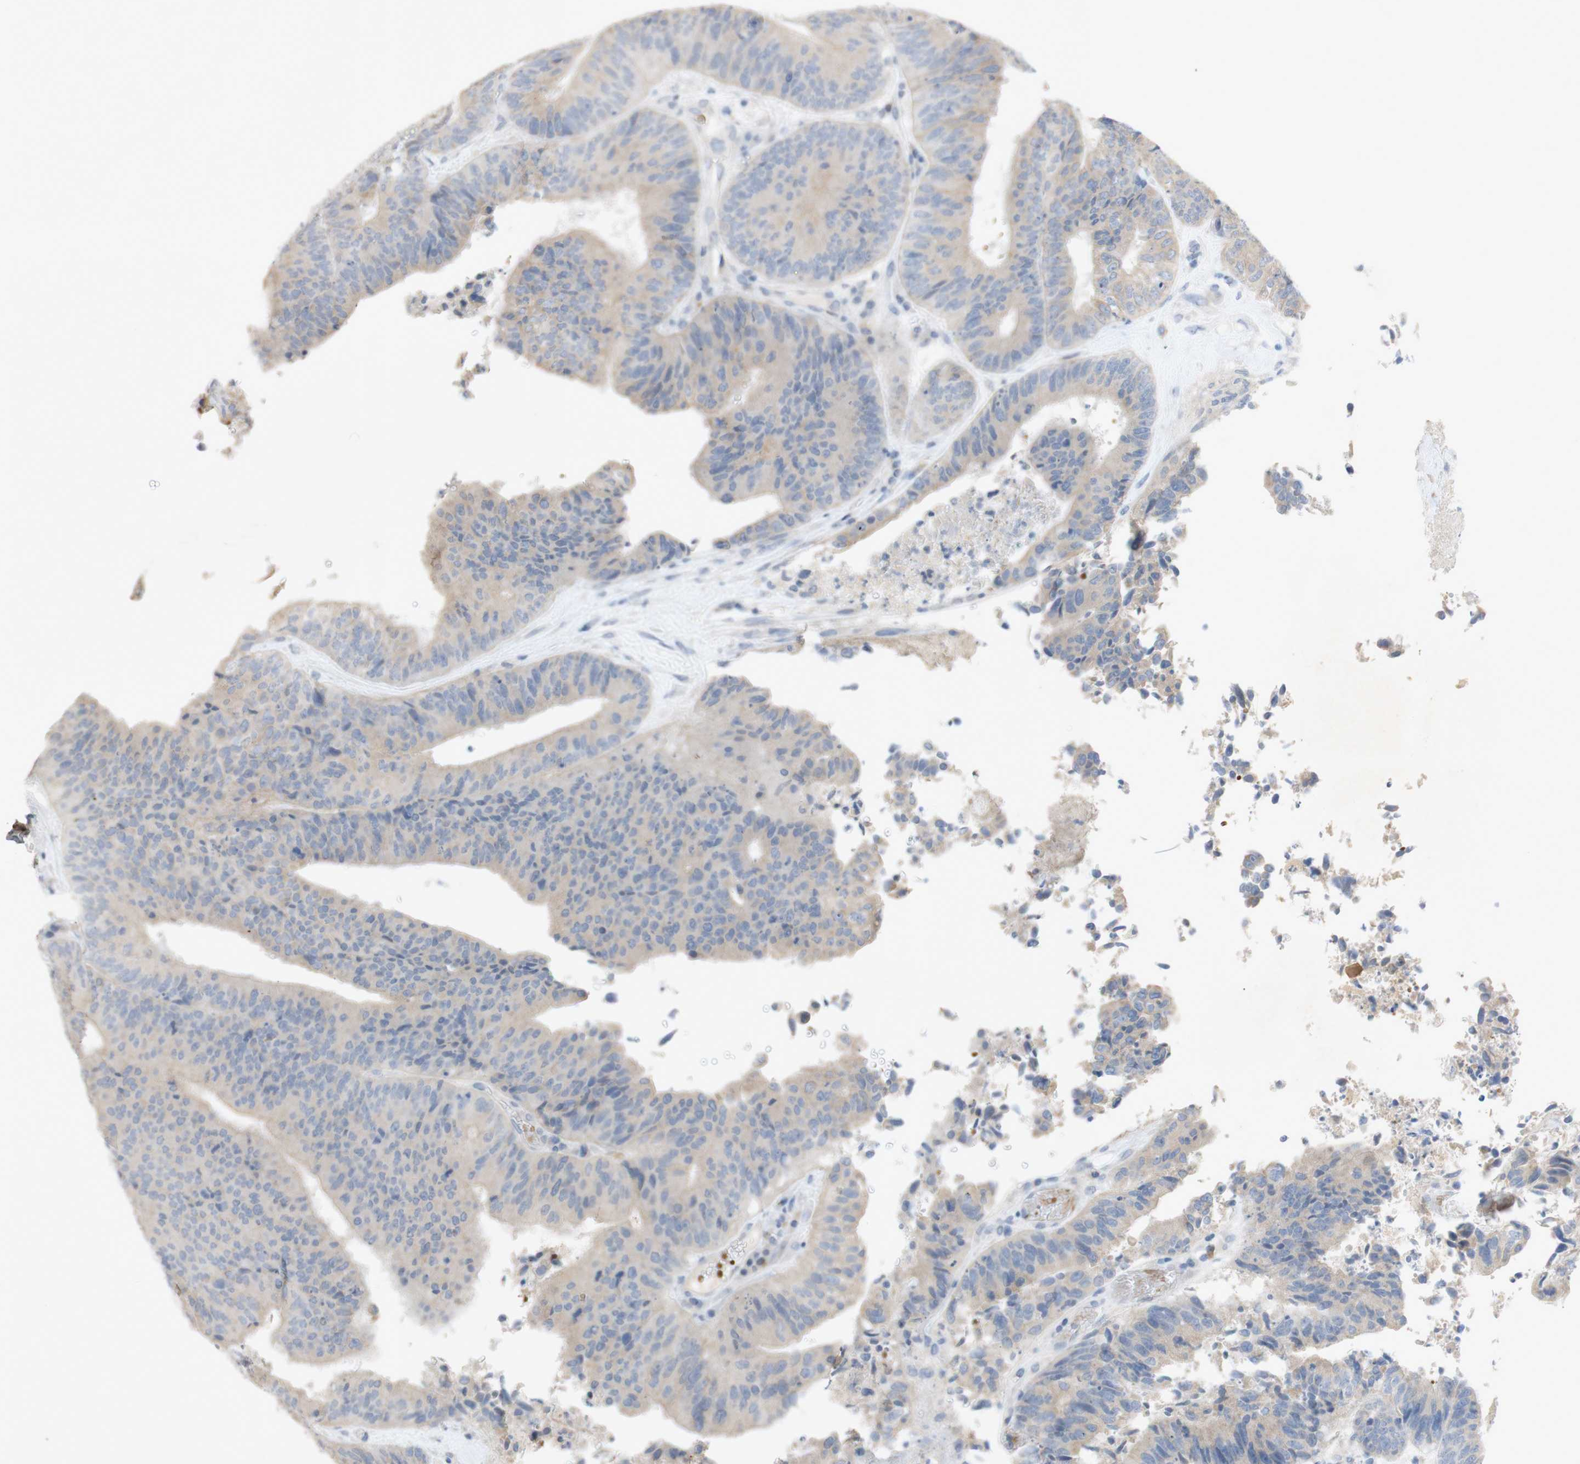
{"staining": {"intensity": "negative", "quantity": "none", "location": "none"}, "tissue": "colorectal cancer", "cell_type": "Tumor cells", "image_type": "cancer", "snomed": [{"axis": "morphology", "description": "Adenocarcinoma, NOS"}, {"axis": "topography", "description": "Rectum"}], "caption": "Tumor cells show no significant staining in colorectal cancer (adenocarcinoma). (DAB immunohistochemistry, high magnification).", "gene": "EPO", "patient": {"sex": "male", "age": 72}}